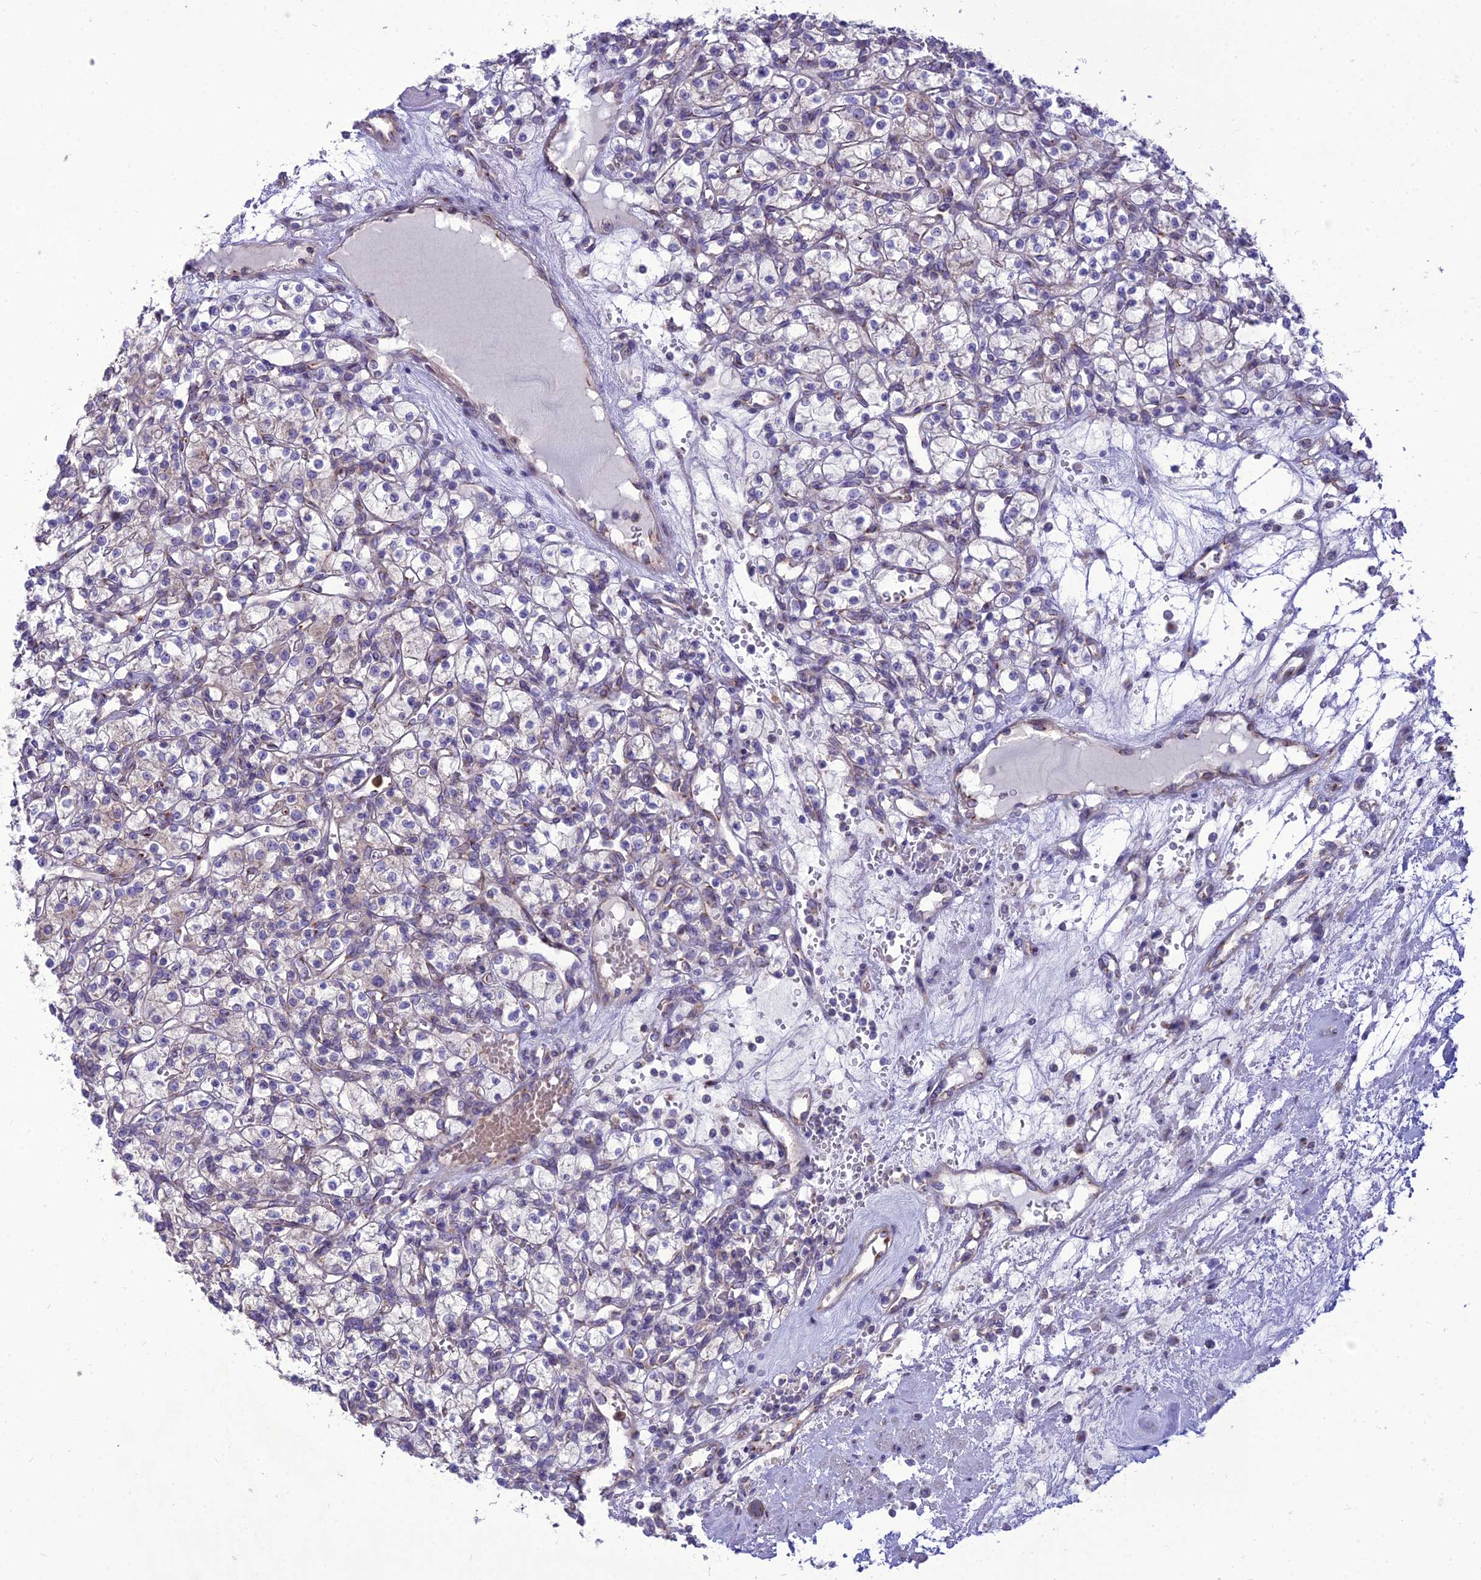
{"staining": {"intensity": "negative", "quantity": "none", "location": "none"}, "tissue": "renal cancer", "cell_type": "Tumor cells", "image_type": "cancer", "snomed": [{"axis": "morphology", "description": "Adenocarcinoma, NOS"}, {"axis": "topography", "description": "Kidney"}], "caption": "This micrograph is of adenocarcinoma (renal) stained with immunohistochemistry (IHC) to label a protein in brown with the nuclei are counter-stained blue. There is no expression in tumor cells.", "gene": "SPRYD7", "patient": {"sex": "female", "age": 59}}